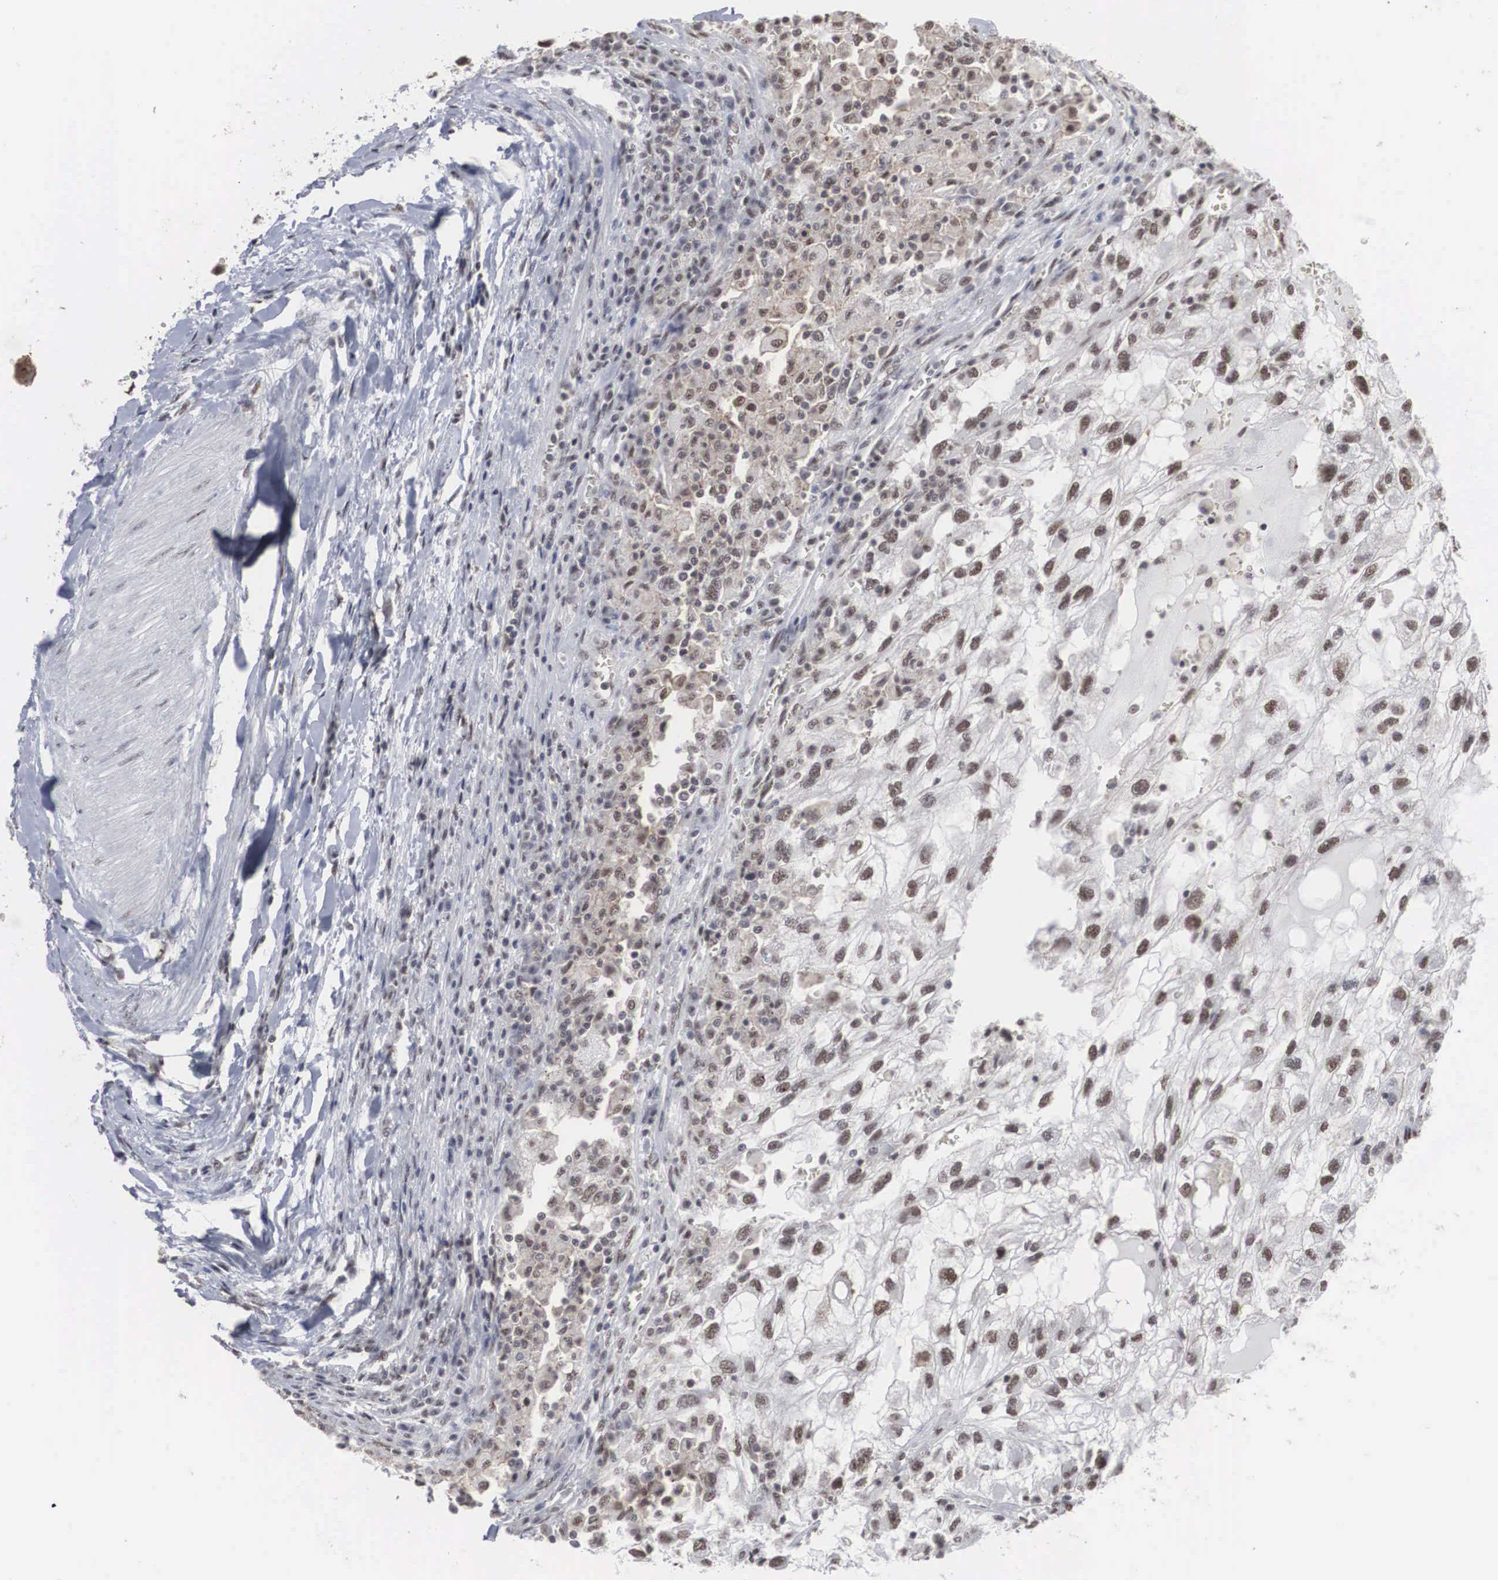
{"staining": {"intensity": "weak", "quantity": "25%-75%", "location": "nuclear"}, "tissue": "renal cancer", "cell_type": "Tumor cells", "image_type": "cancer", "snomed": [{"axis": "morphology", "description": "Normal tissue, NOS"}, {"axis": "morphology", "description": "Adenocarcinoma, NOS"}, {"axis": "topography", "description": "Kidney"}], "caption": "There is low levels of weak nuclear positivity in tumor cells of adenocarcinoma (renal), as demonstrated by immunohistochemical staining (brown color).", "gene": "AUTS2", "patient": {"sex": "male", "age": 71}}